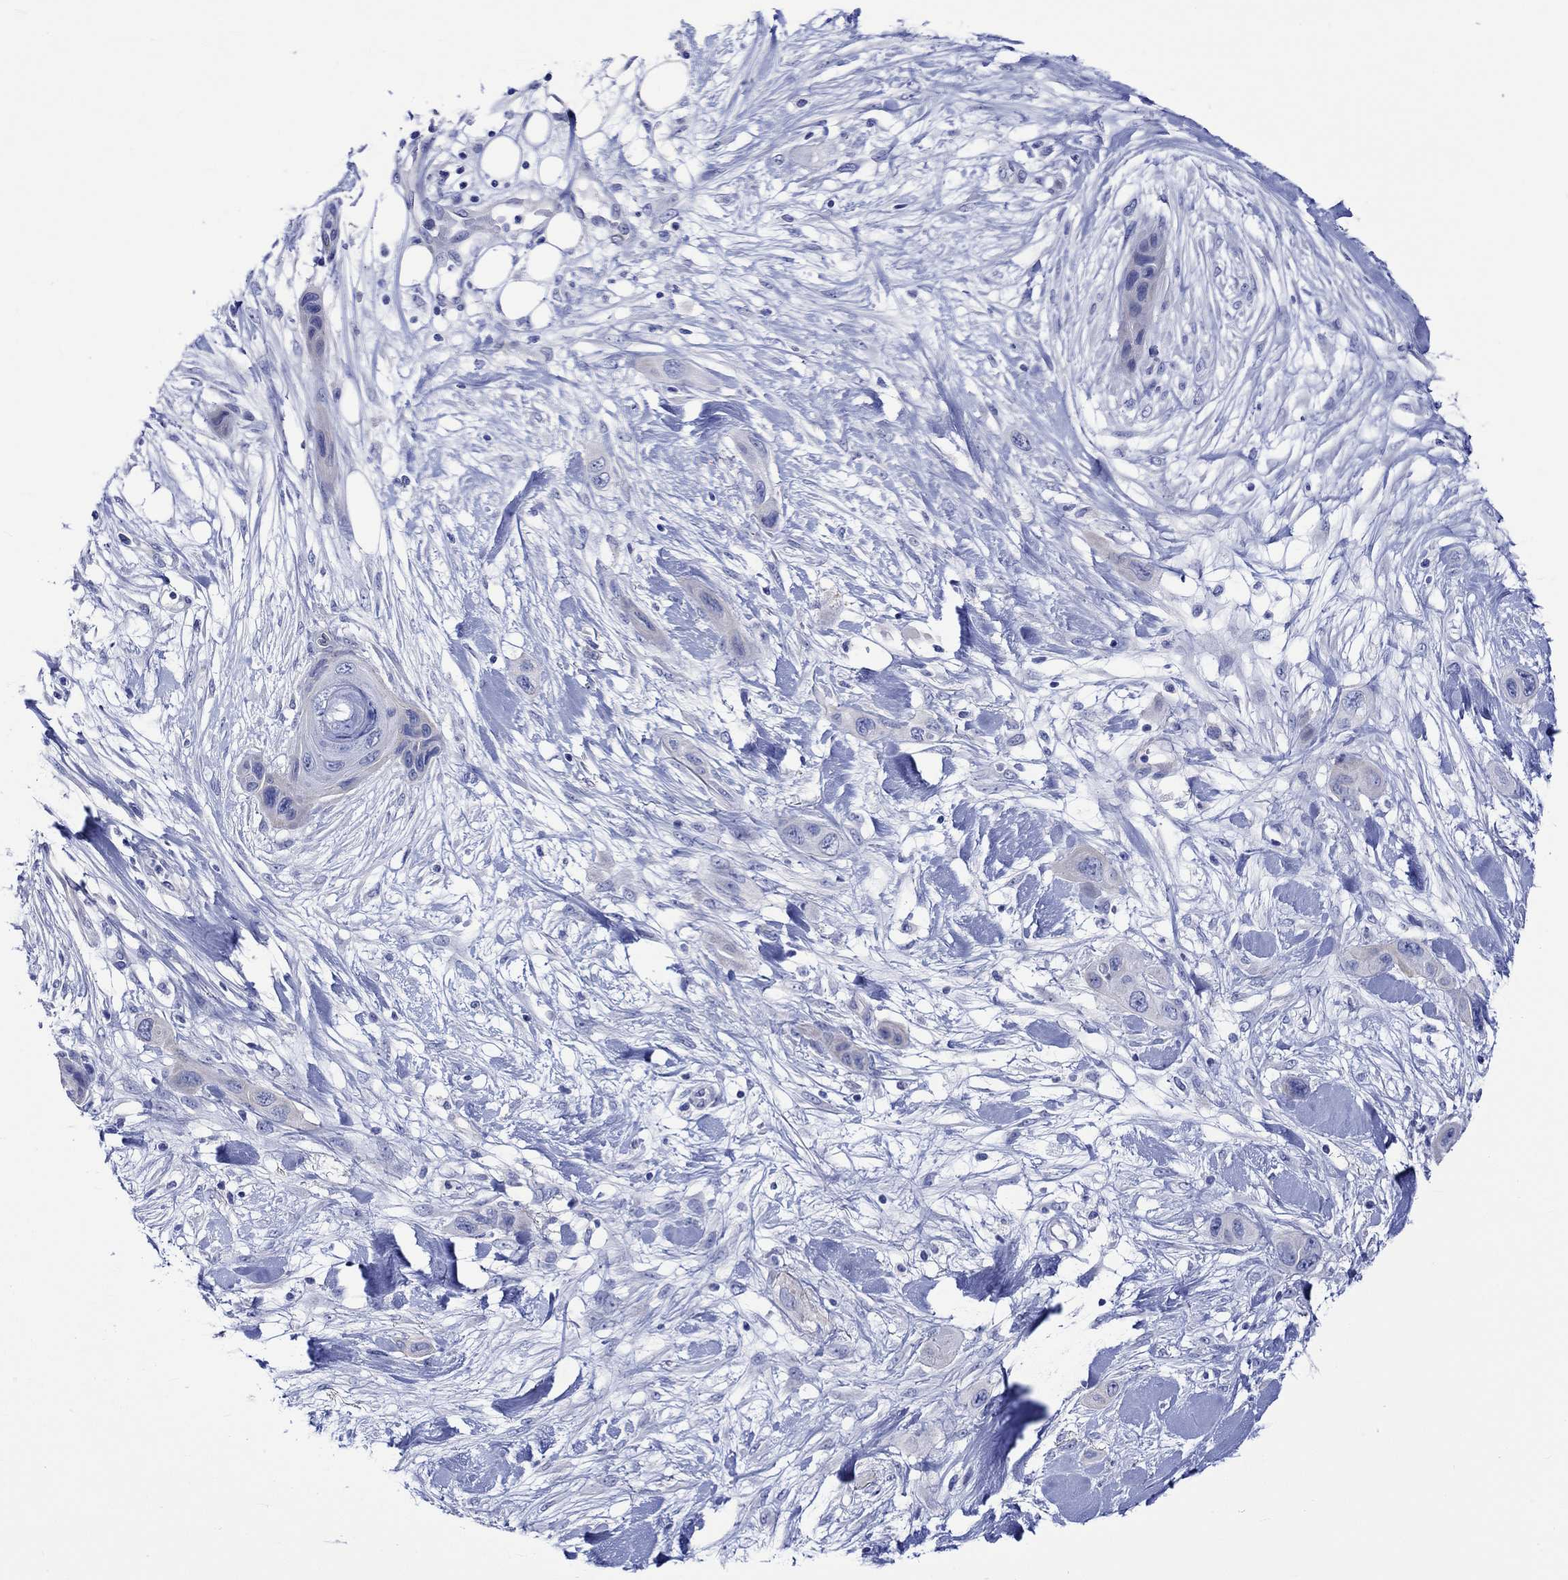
{"staining": {"intensity": "negative", "quantity": "none", "location": "none"}, "tissue": "skin cancer", "cell_type": "Tumor cells", "image_type": "cancer", "snomed": [{"axis": "morphology", "description": "Squamous cell carcinoma, NOS"}, {"axis": "topography", "description": "Skin"}], "caption": "Immunohistochemical staining of skin cancer reveals no significant staining in tumor cells.", "gene": "HARBI1", "patient": {"sex": "male", "age": 79}}